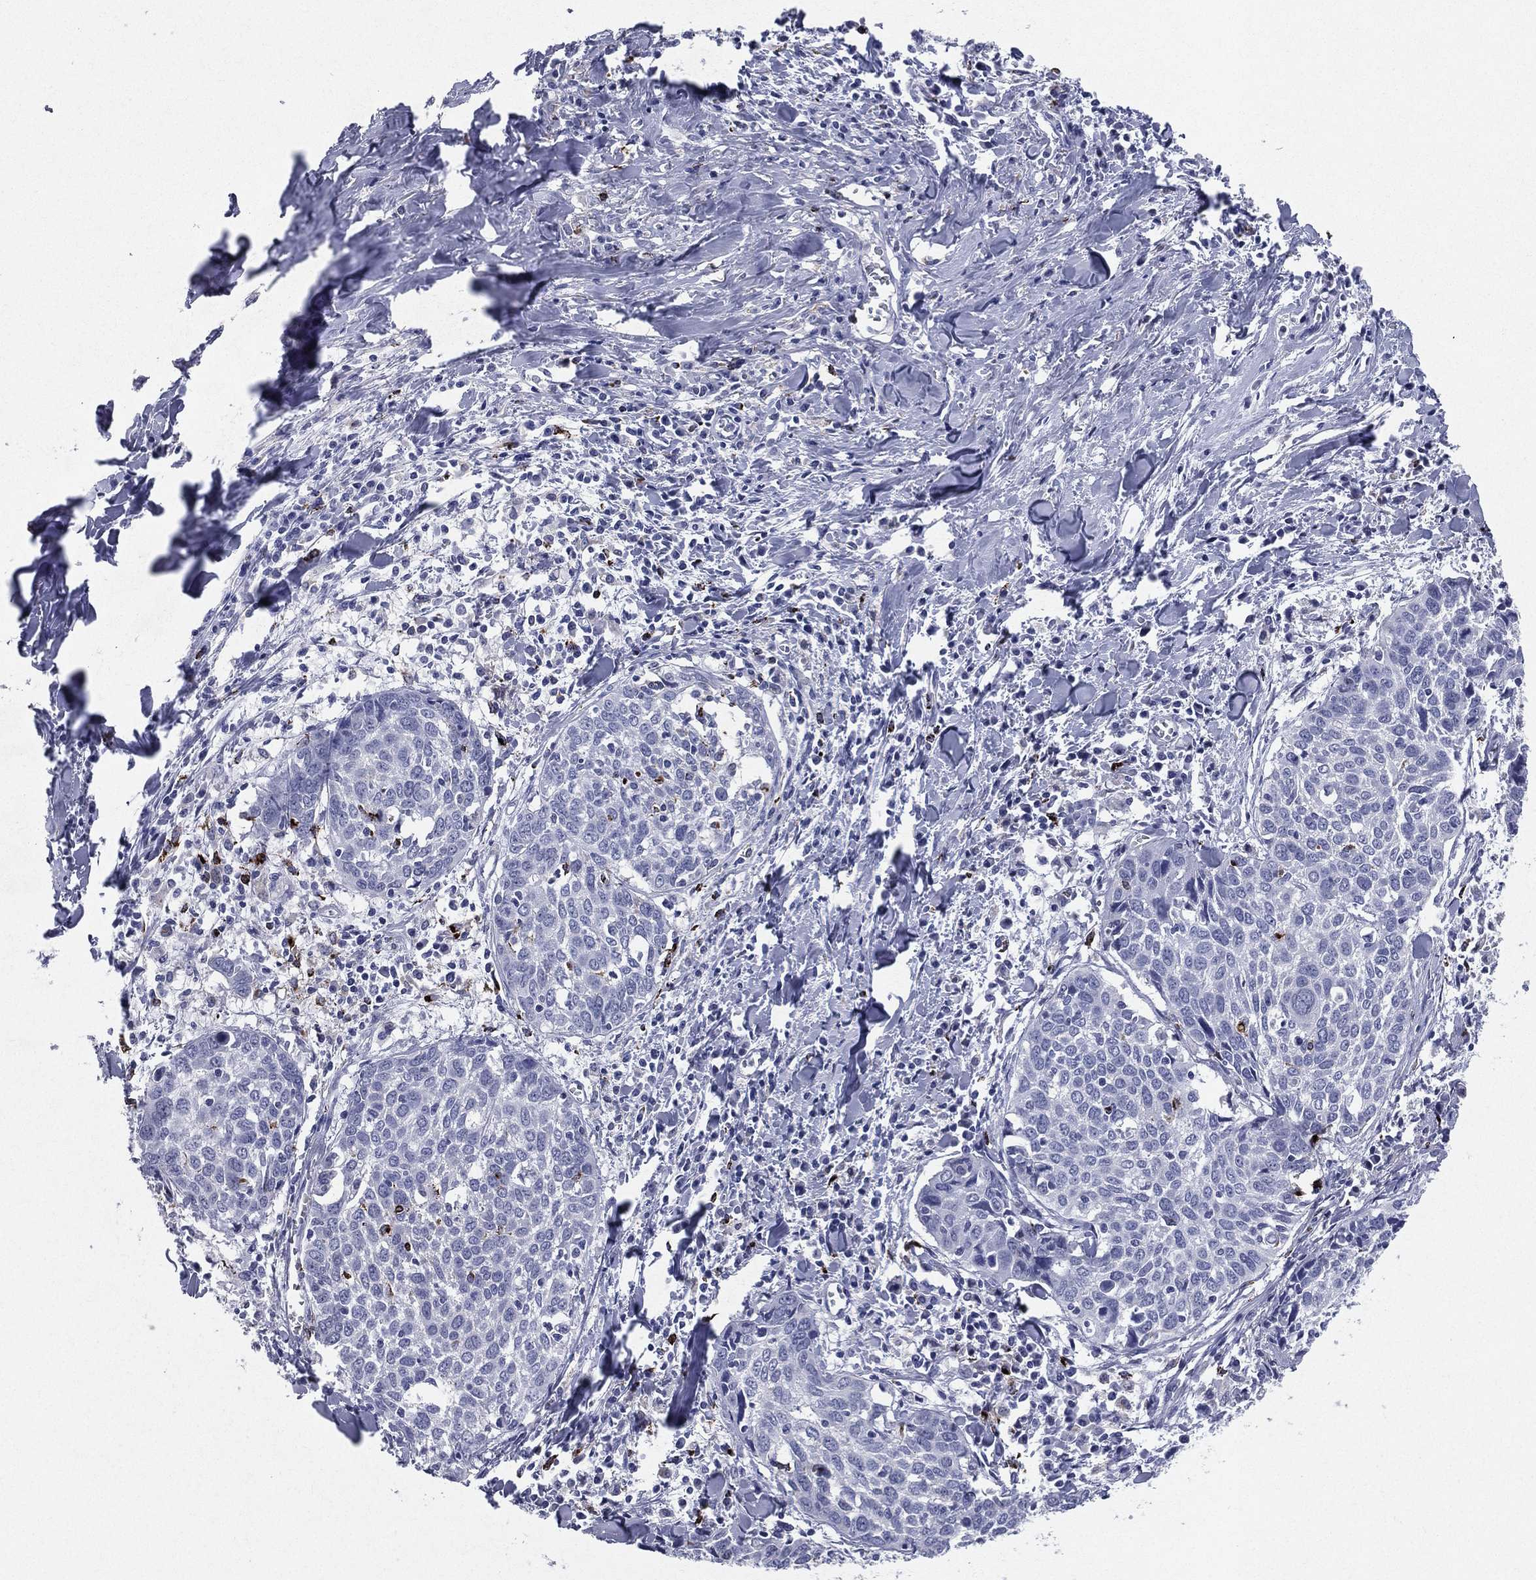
{"staining": {"intensity": "negative", "quantity": "none", "location": "none"}, "tissue": "lung cancer", "cell_type": "Tumor cells", "image_type": "cancer", "snomed": [{"axis": "morphology", "description": "Squamous cell carcinoma, NOS"}, {"axis": "topography", "description": "Lung"}], "caption": "High magnification brightfield microscopy of lung cancer (squamous cell carcinoma) stained with DAB (3,3'-diaminobenzidine) (brown) and counterstained with hematoxylin (blue): tumor cells show no significant positivity.", "gene": "HLA-DOA", "patient": {"sex": "male", "age": 57}}